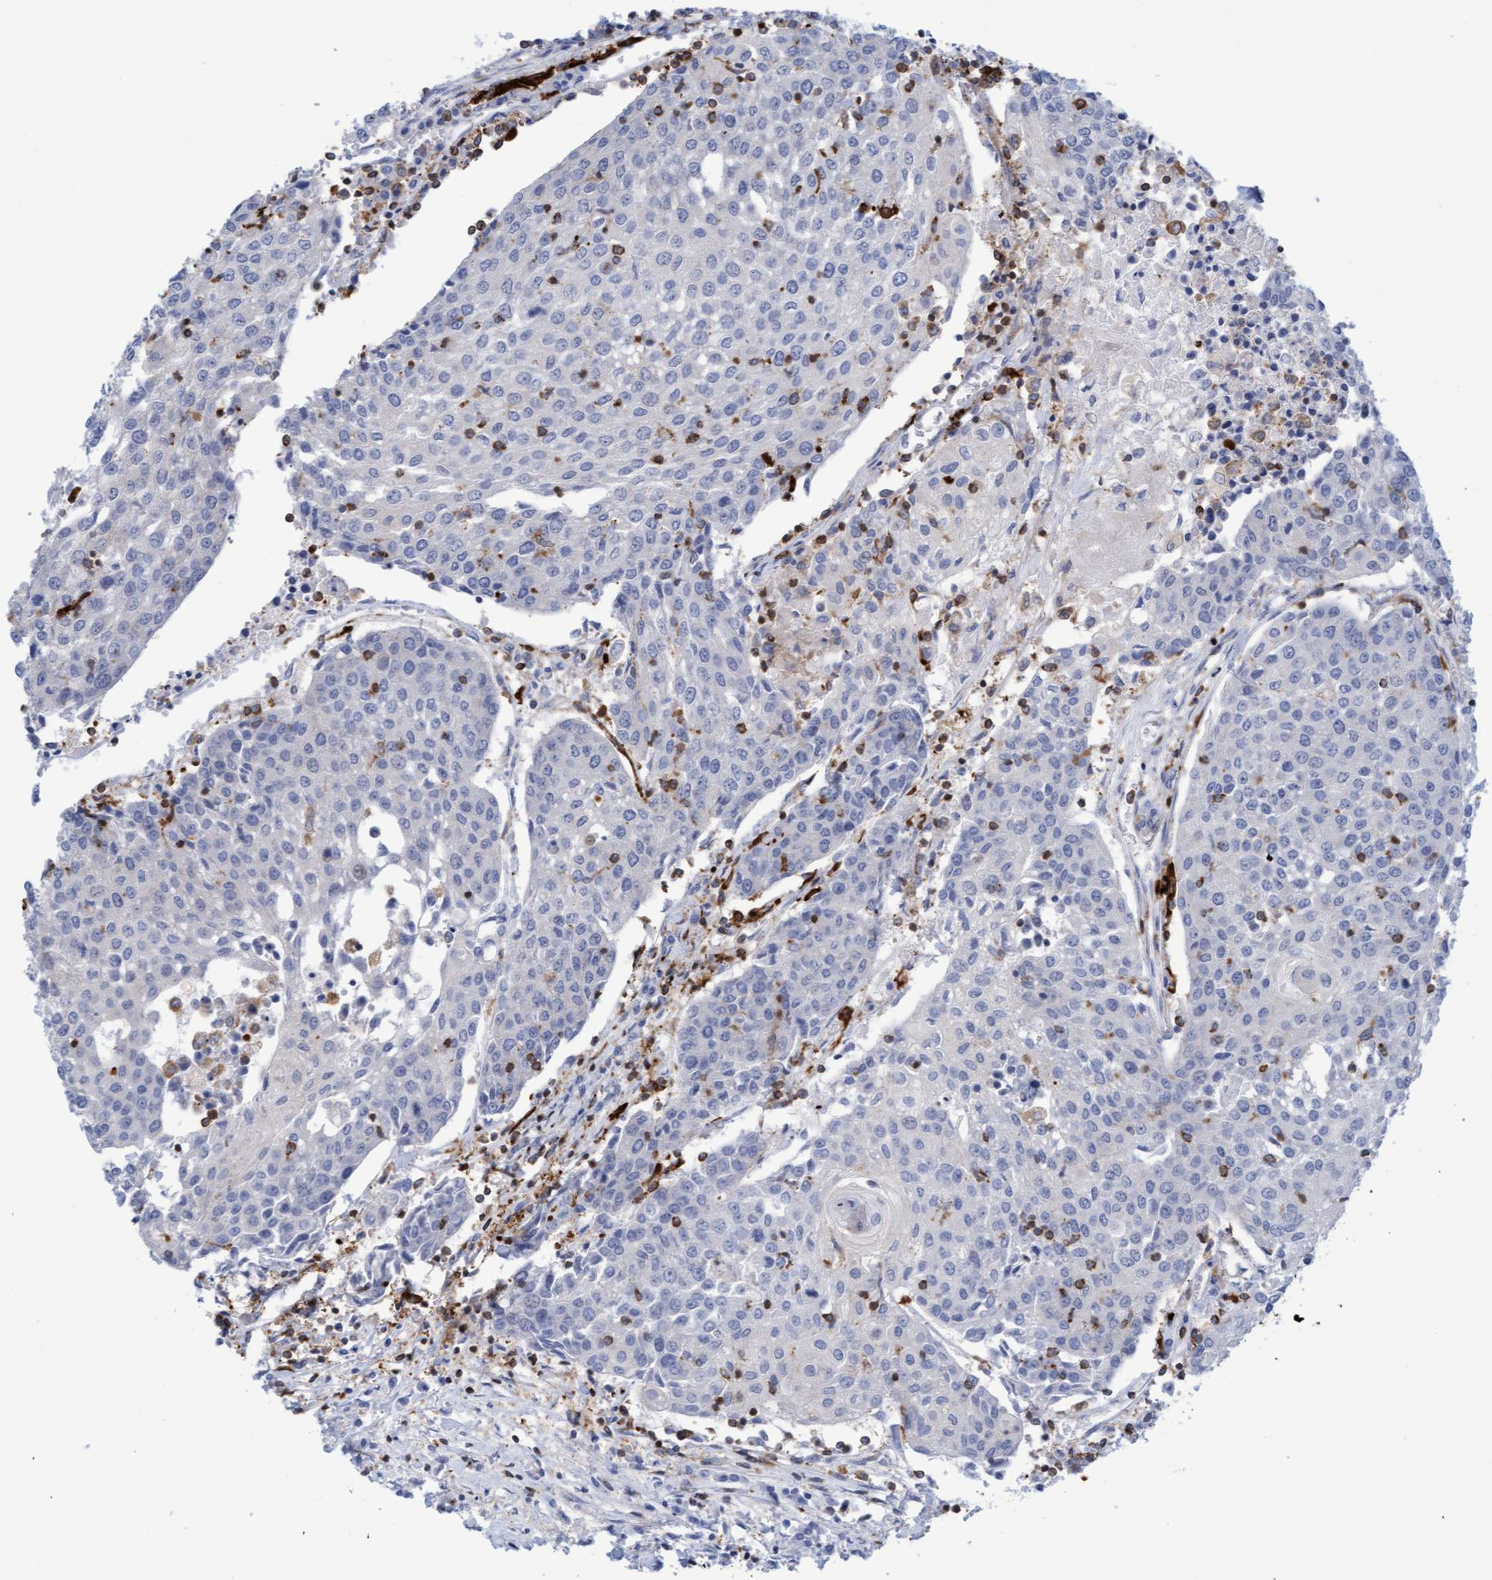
{"staining": {"intensity": "negative", "quantity": "none", "location": "none"}, "tissue": "urothelial cancer", "cell_type": "Tumor cells", "image_type": "cancer", "snomed": [{"axis": "morphology", "description": "Urothelial carcinoma, High grade"}, {"axis": "topography", "description": "Urinary bladder"}], "caption": "This is an immunohistochemistry (IHC) histopathology image of human high-grade urothelial carcinoma. There is no expression in tumor cells.", "gene": "FNBP1", "patient": {"sex": "female", "age": 85}}